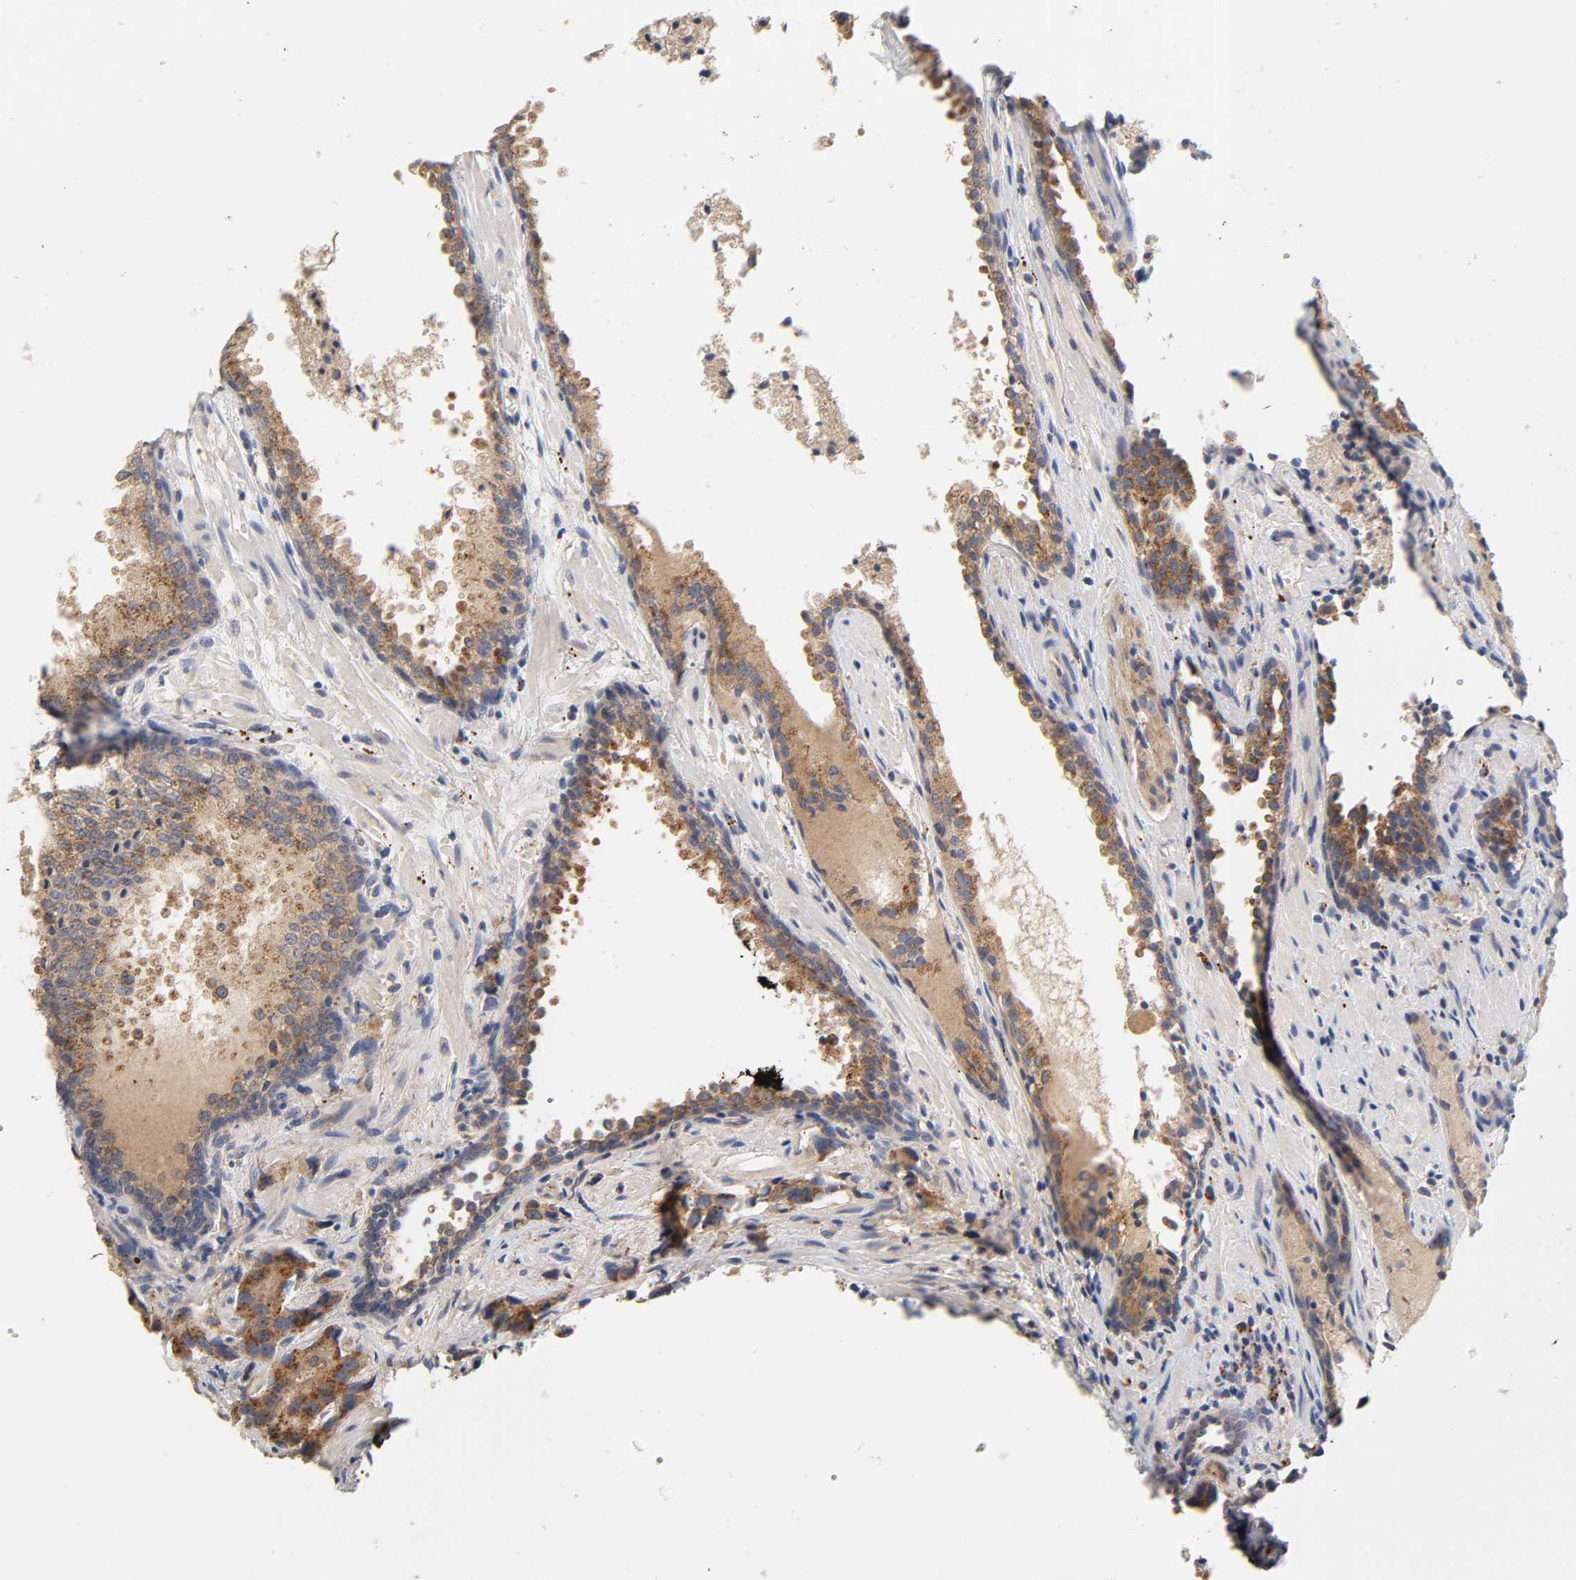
{"staining": {"intensity": "moderate", "quantity": ">75%", "location": "cytoplasmic/membranous"}, "tissue": "prostate cancer", "cell_type": "Tumor cells", "image_type": "cancer", "snomed": [{"axis": "morphology", "description": "Adenocarcinoma, High grade"}, {"axis": "topography", "description": "Prostate"}], "caption": "Prostate cancer (adenocarcinoma (high-grade)) tissue reveals moderate cytoplasmic/membranous expression in about >75% of tumor cells", "gene": "C17orf75", "patient": {"sex": "male", "age": 58}}